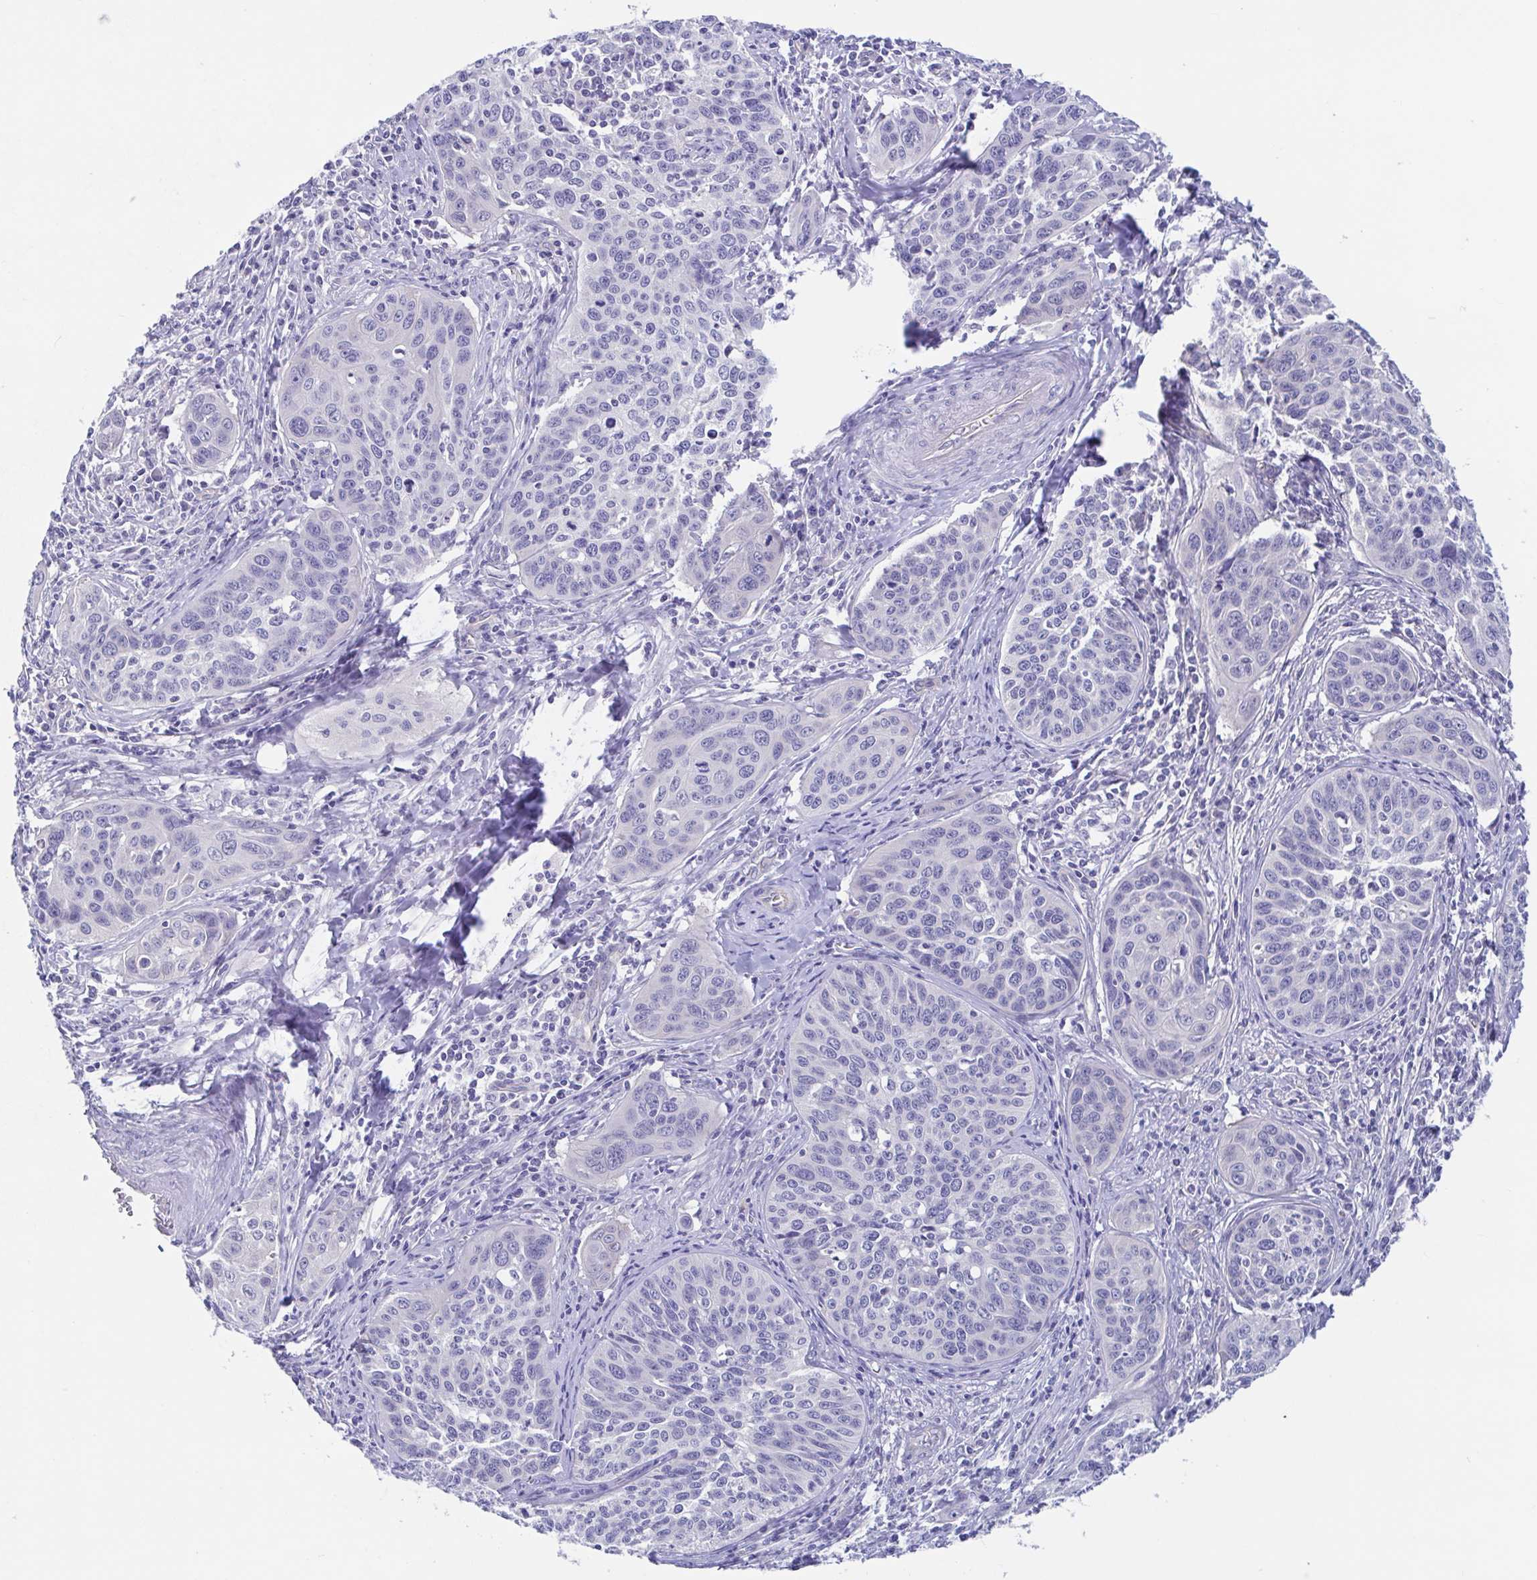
{"staining": {"intensity": "negative", "quantity": "none", "location": "none"}, "tissue": "cervical cancer", "cell_type": "Tumor cells", "image_type": "cancer", "snomed": [{"axis": "morphology", "description": "Squamous cell carcinoma, NOS"}, {"axis": "topography", "description": "Cervix"}], "caption": "Immunohistochemistry of human cervical cancer (squamous cell carcinoma) reveals no staining in tumor cells.", "gene": "TEX12", "patient": {"sex": "female", "age": 31}}